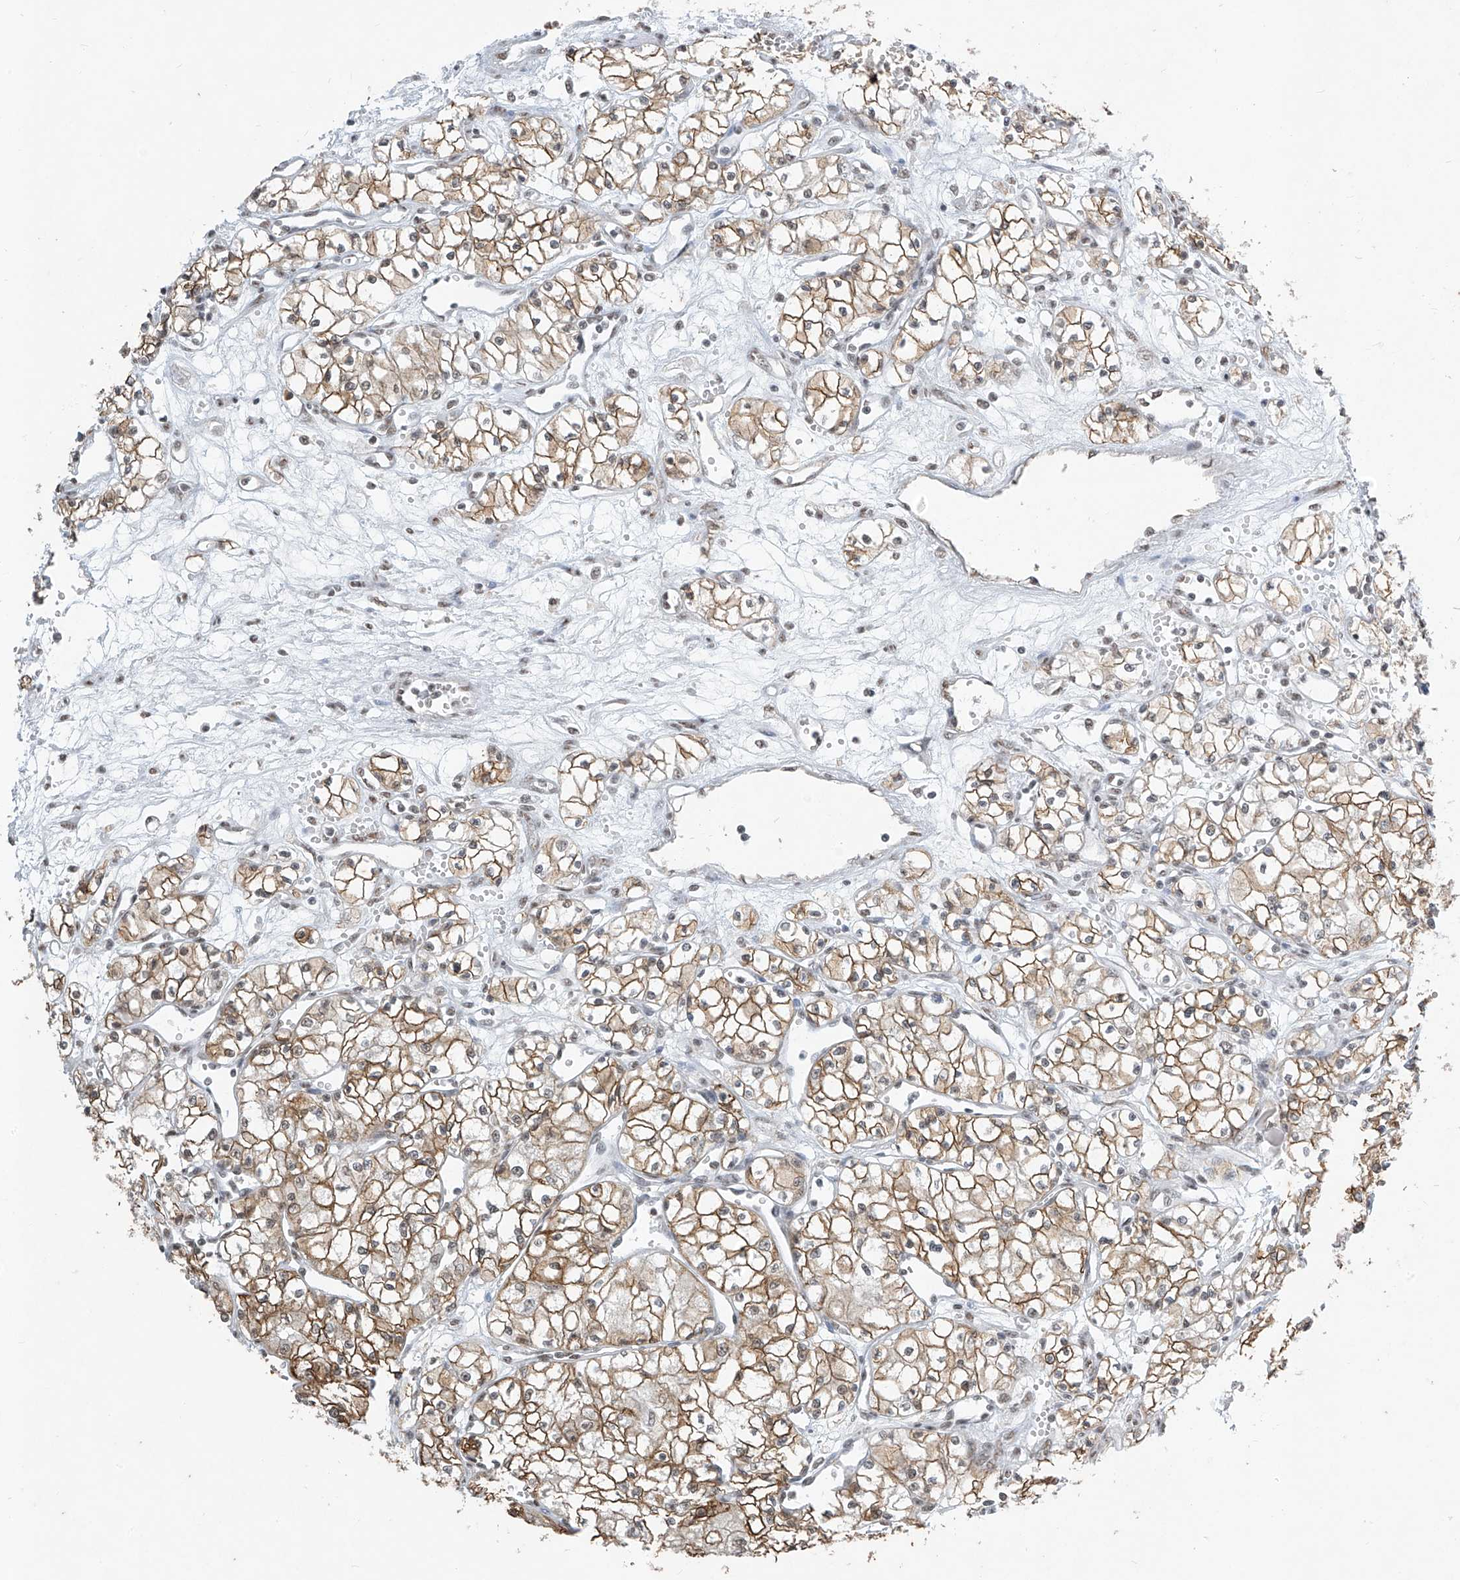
{"staining": {"intensity": "moderate", "quantity": ">75%", "location": "cytoplasmic/membranous"}, "tissue": "renal cancer", "cell_type": "Tumor cells", "image_type": "cancer", "snomed": [{"axis": "morphology", "description": "Normal tissue, NOS"}, {"axis": "morphology", "description": "Adenocarcinoma, NOS"}, {"axis": "topography", "description": "Kidney"}], "caption": "Protein positivity by IHC displays moderate cytoplasmic/membranous positivity in about >75% of tumor cells in renal cancer. (Stains: DAB in brown, nuclei in blue, Microscopy: brightfield microscopy at high magnification).", "gene": "TFEC", "patient": {"sex": "male", "age": 59}}